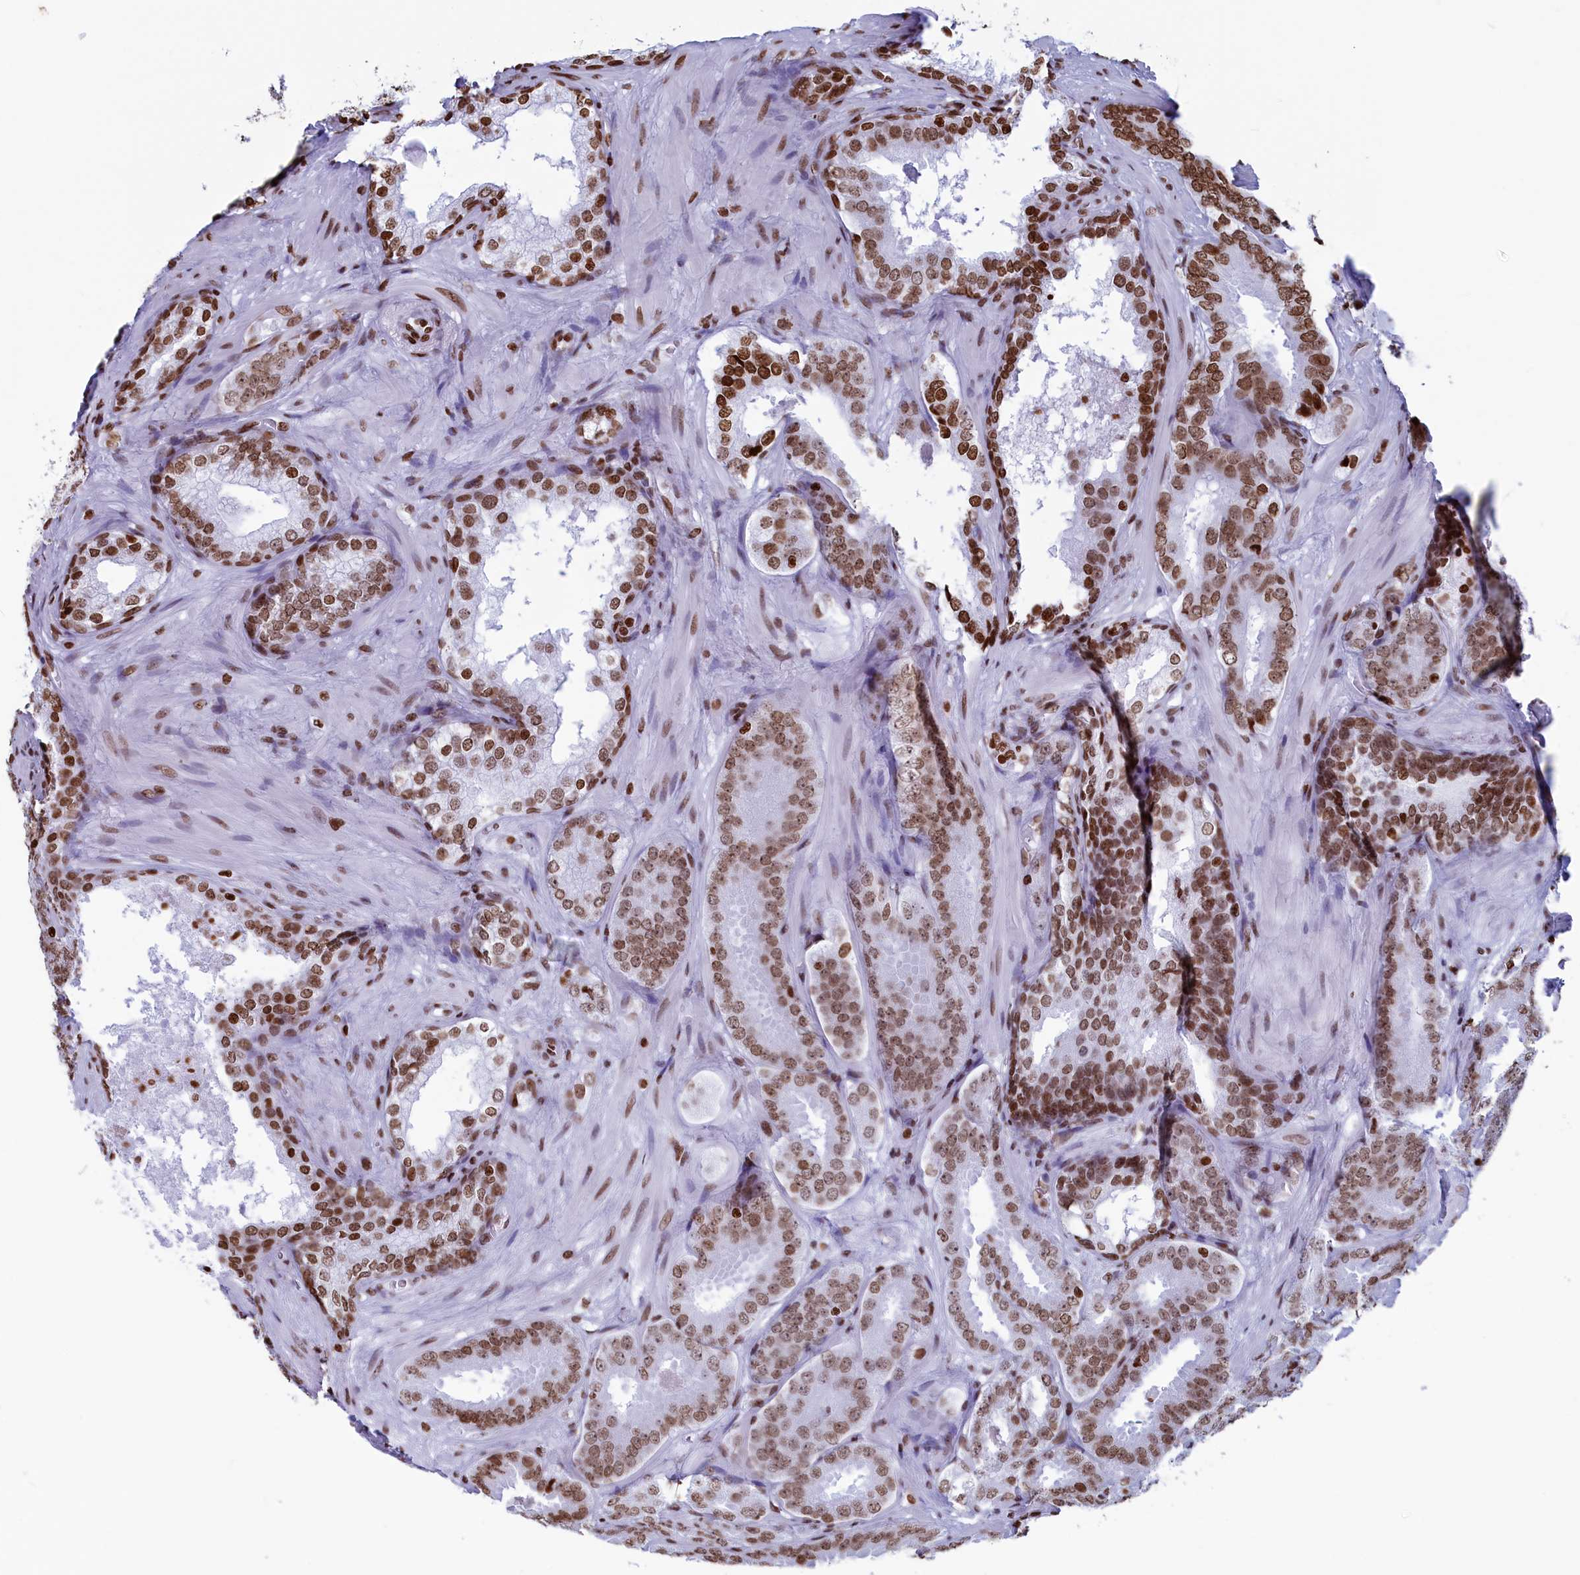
{"staining": {"intensity": "moderate", "quantity": ">75%", "location": "nuclear"}, "tissue": "prostate cancer", "cell_type": "Tumor cells", "image_type": "cancer", "snomed": [{"axis": "morphology", "description": "Adenocarcinoma, High grade"}, {"axis": "topography", "description": "Prostate"}], "caption": "A medium amount of moderate nuclear positivity is identified in about >75% of tumor cells in prostate cancer tissue. Immunohistochemistry stains the protein in brown and the nuclei are stained blue.", "gene": "APOBEC3A", "patient": {"sex": "male", "age": 63}}